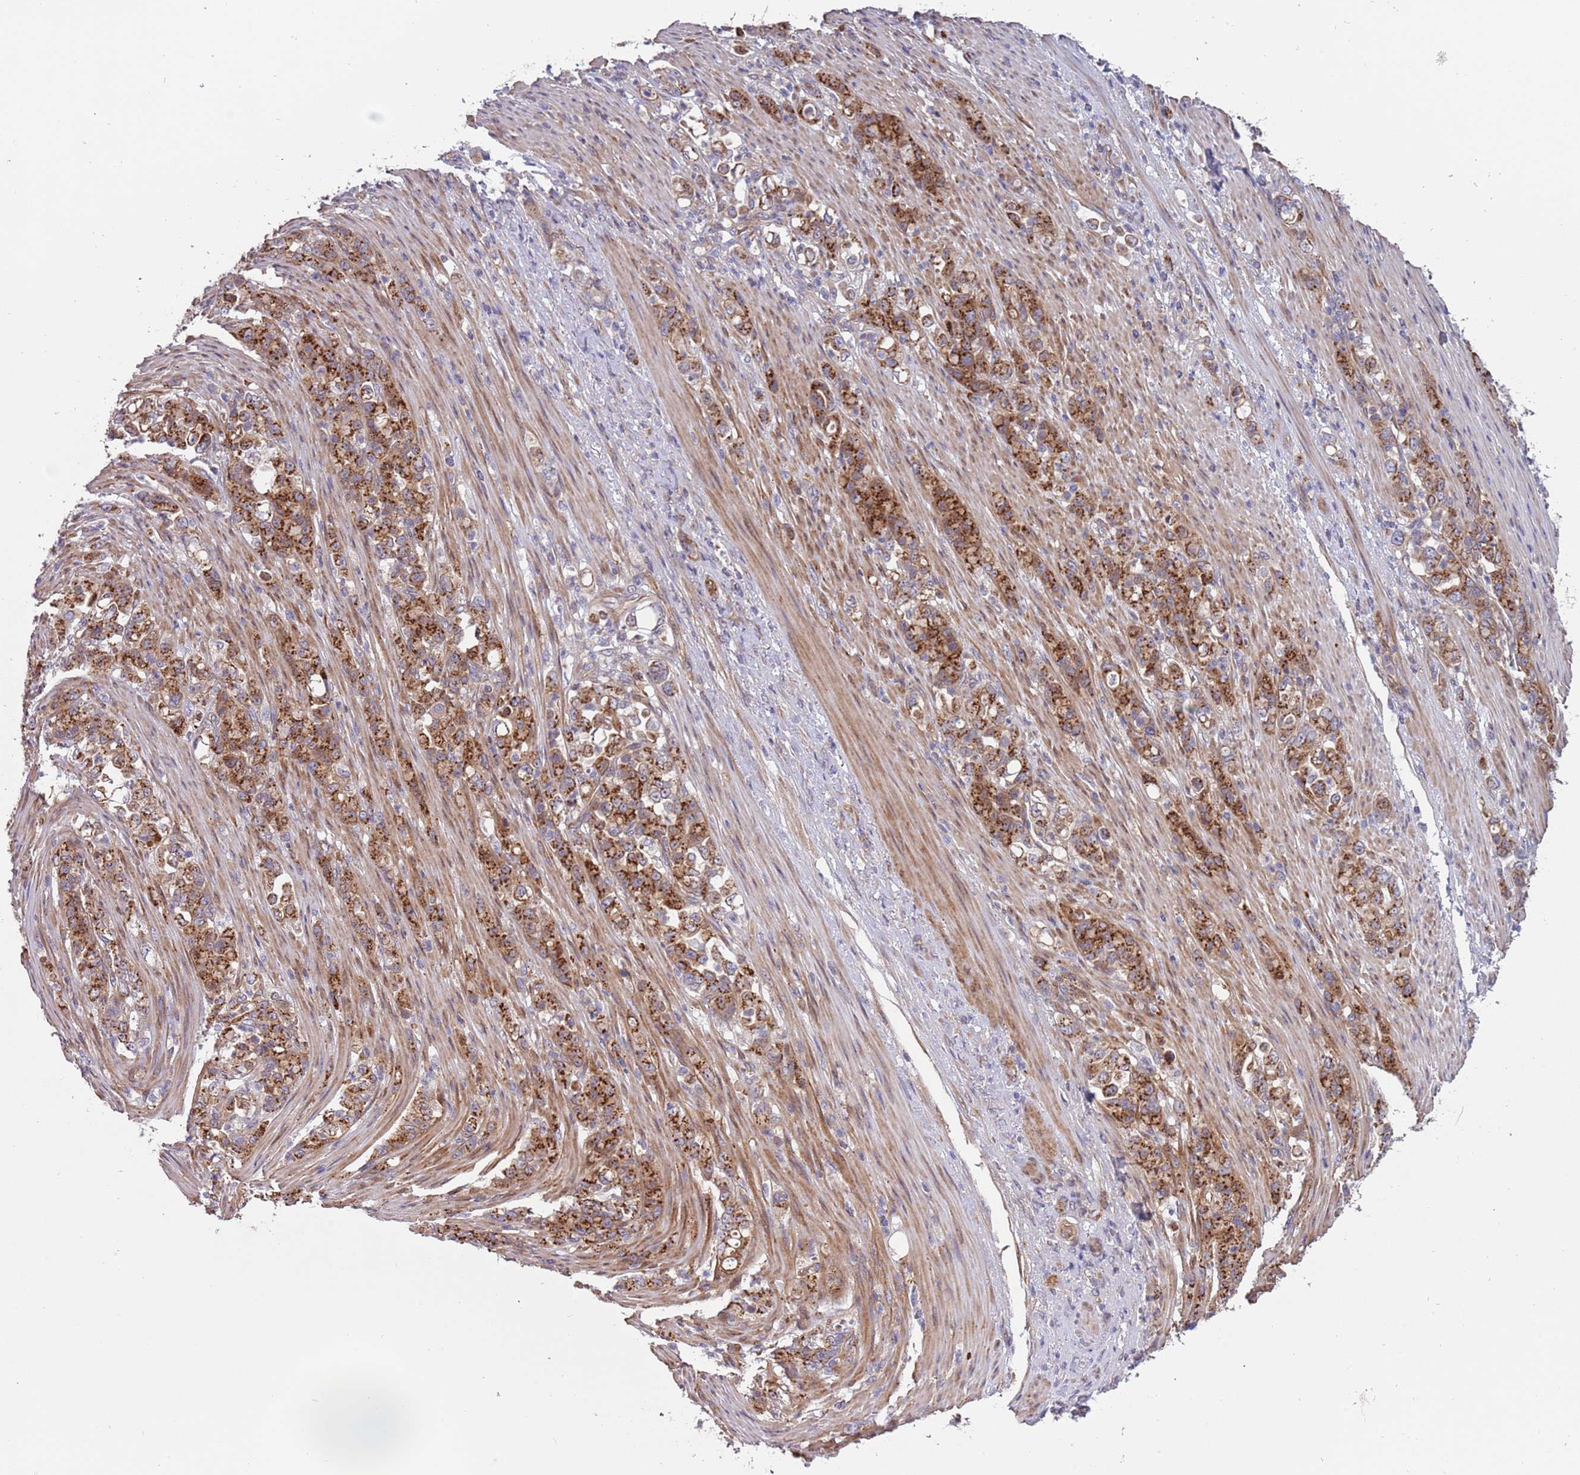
{"staining": {"intensity": "strong", "quantity": ">75%", "location": "cytoplasmic/membranous"}, "tissue": "stomach cancer", "cell_type": "Tumor cells", "image_type": "cancer", "snomed": [{"axis": "morphology", "description": "Normal tissue, NOS"}, {"axis": "morphology", "description": "Adenocarcinoma, NOS"}, {"axis": "topography", "description": "Stomach"}], "caption": "A micrograph showing strong cytoplasmic/membranous expression in approximately >75% of tumor cells in stomach adenocarcinoma, as visualized by brown immunohistochemical staining.", "gene": "ITGB6", "patient": {"sex": "female", "age": 79}}